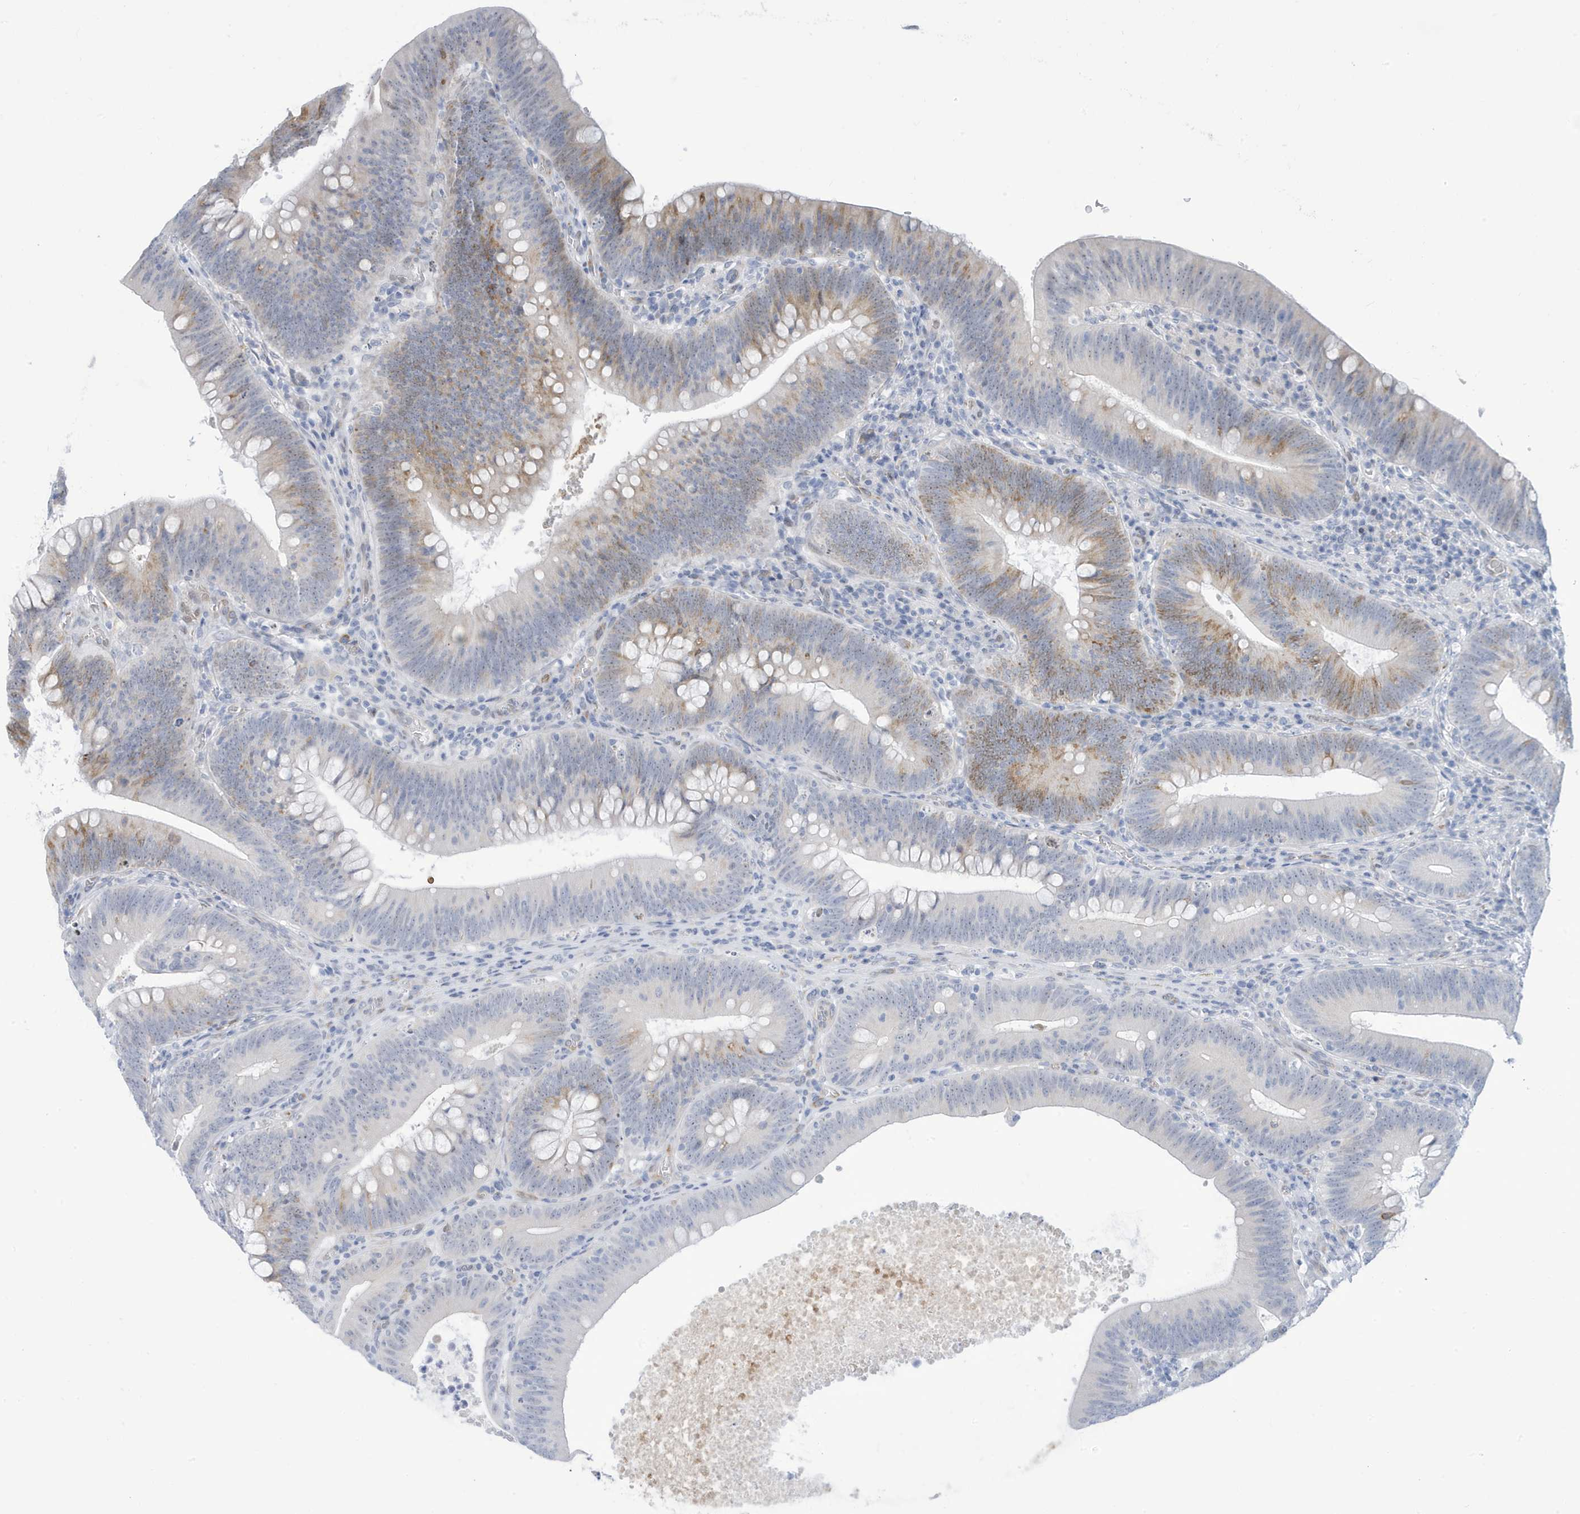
{"staining": {"intensity": "weak", "quantity": "25%-75%", "location": "cytoplasmic/membranous"}, "tissue": "colorectal cancer", "cell_type": "Tumor cells", "image_type": "cancer", "snomed": [{"axis": "morphology", "description": "Normal tissue, NOS"}, {"axis": "topography", "description": "Colon"}], "caption": "DAB immunohistochemical staining of human colorectal cancer shows weak cytoplasmic/membranous protein expression in approximately 25%-75% of tumor cells.", "gene": "SEMA3F", "patient": {"sex": "female", "age": 82}}